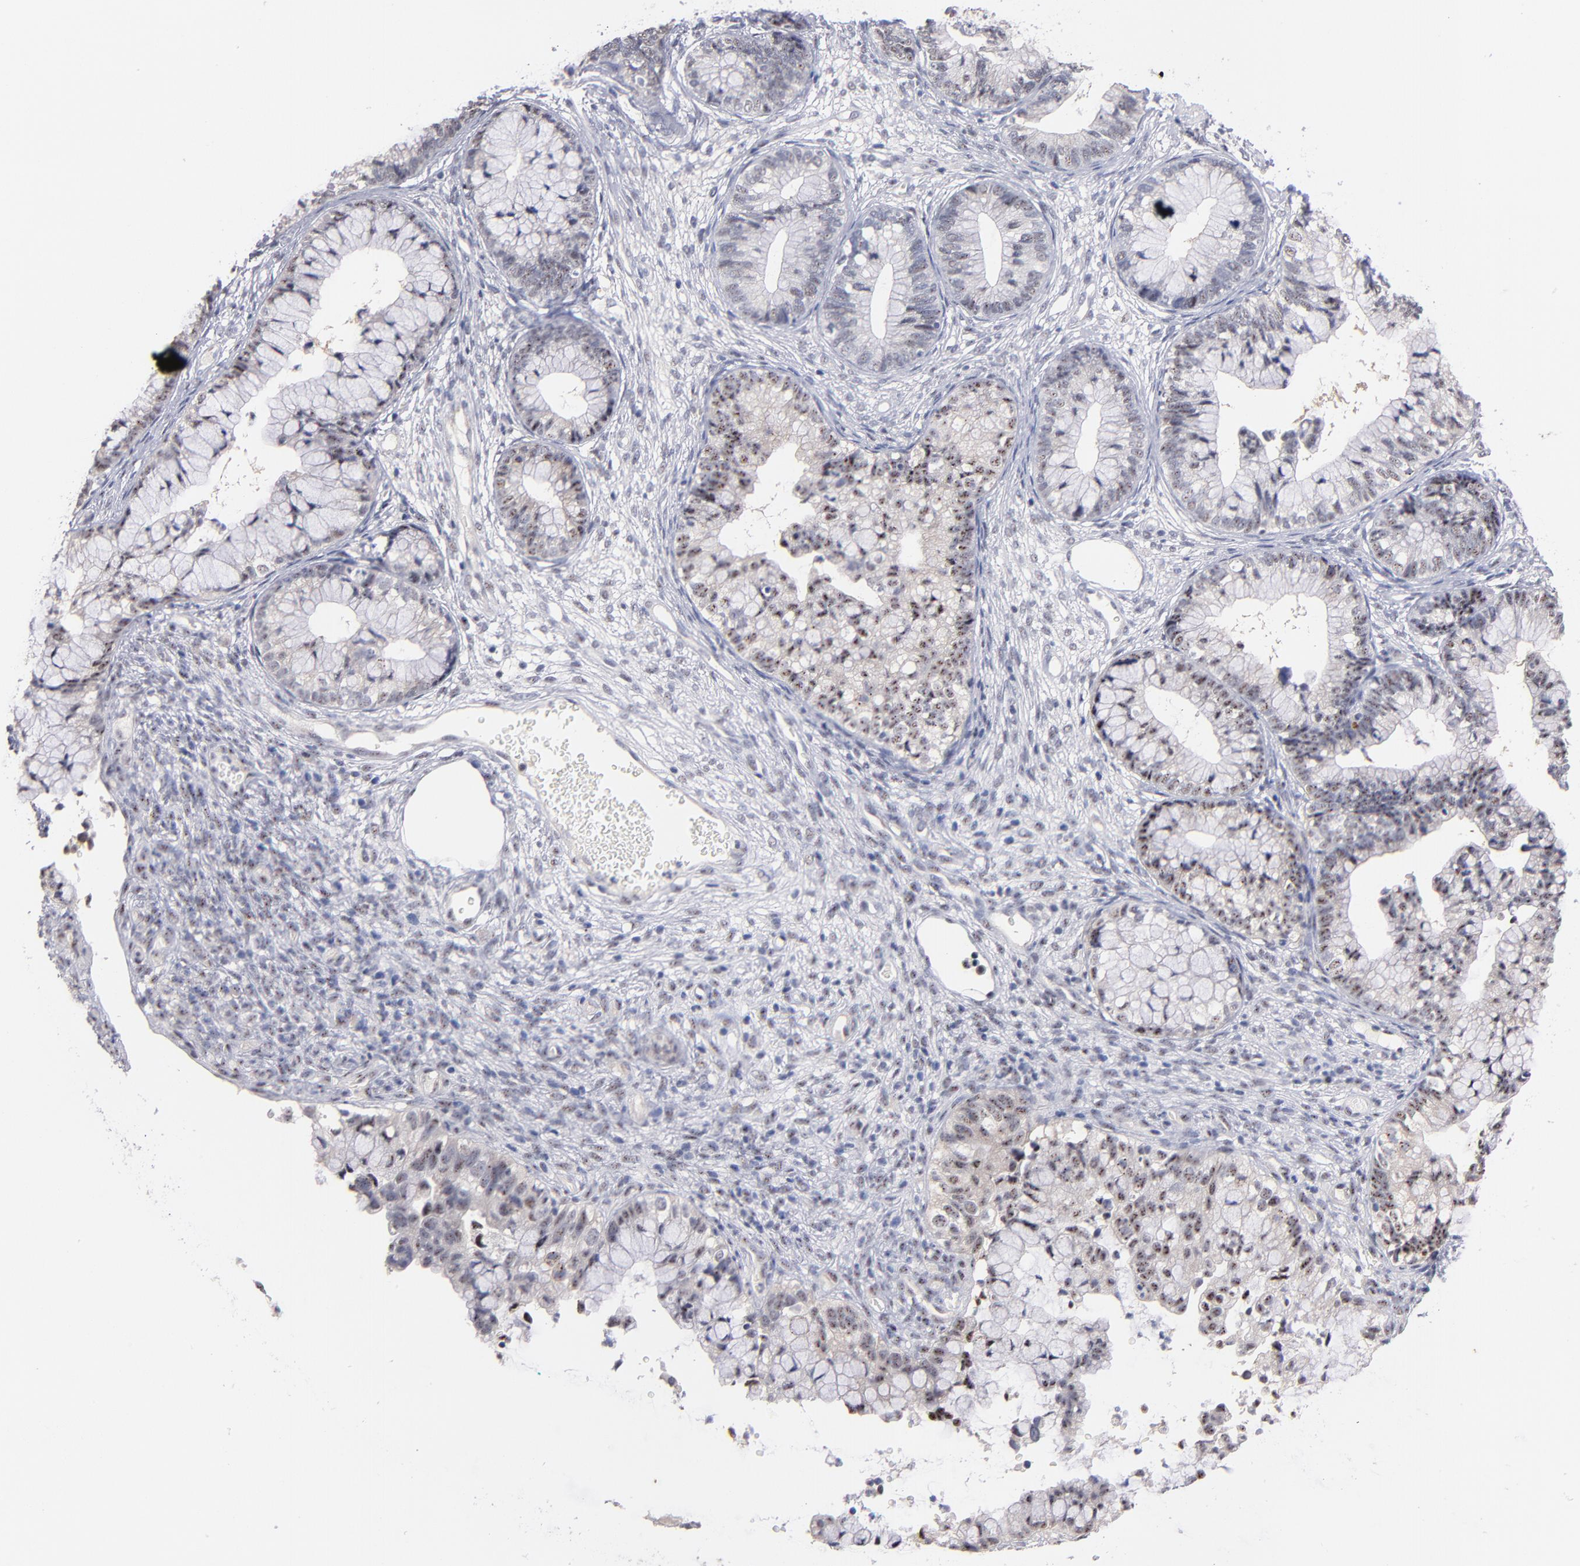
{"staining": {"intensity": "moderate", "quantity": ">75%", "location": "nuclear"}, "tissue": "cervical cancer", "cell_type": "Tumor cells", "image_type": "cancer", "snomed": [{"axis": "morphology", "description": "Adenocarcinoma, NOS"}, {"axis": "topography", "description": "Cervix"}], "caption": "Cervical adenocarcinoma stained for a protein shows moderate nuclear positivity in tumor cells. The staining is performed using DAB brown chromogen to label protein expression. The nuclei are counter-stained blue using hematoxylin.", "gene": "RAF1", "patient": {"sex": "female", "age": 44}}